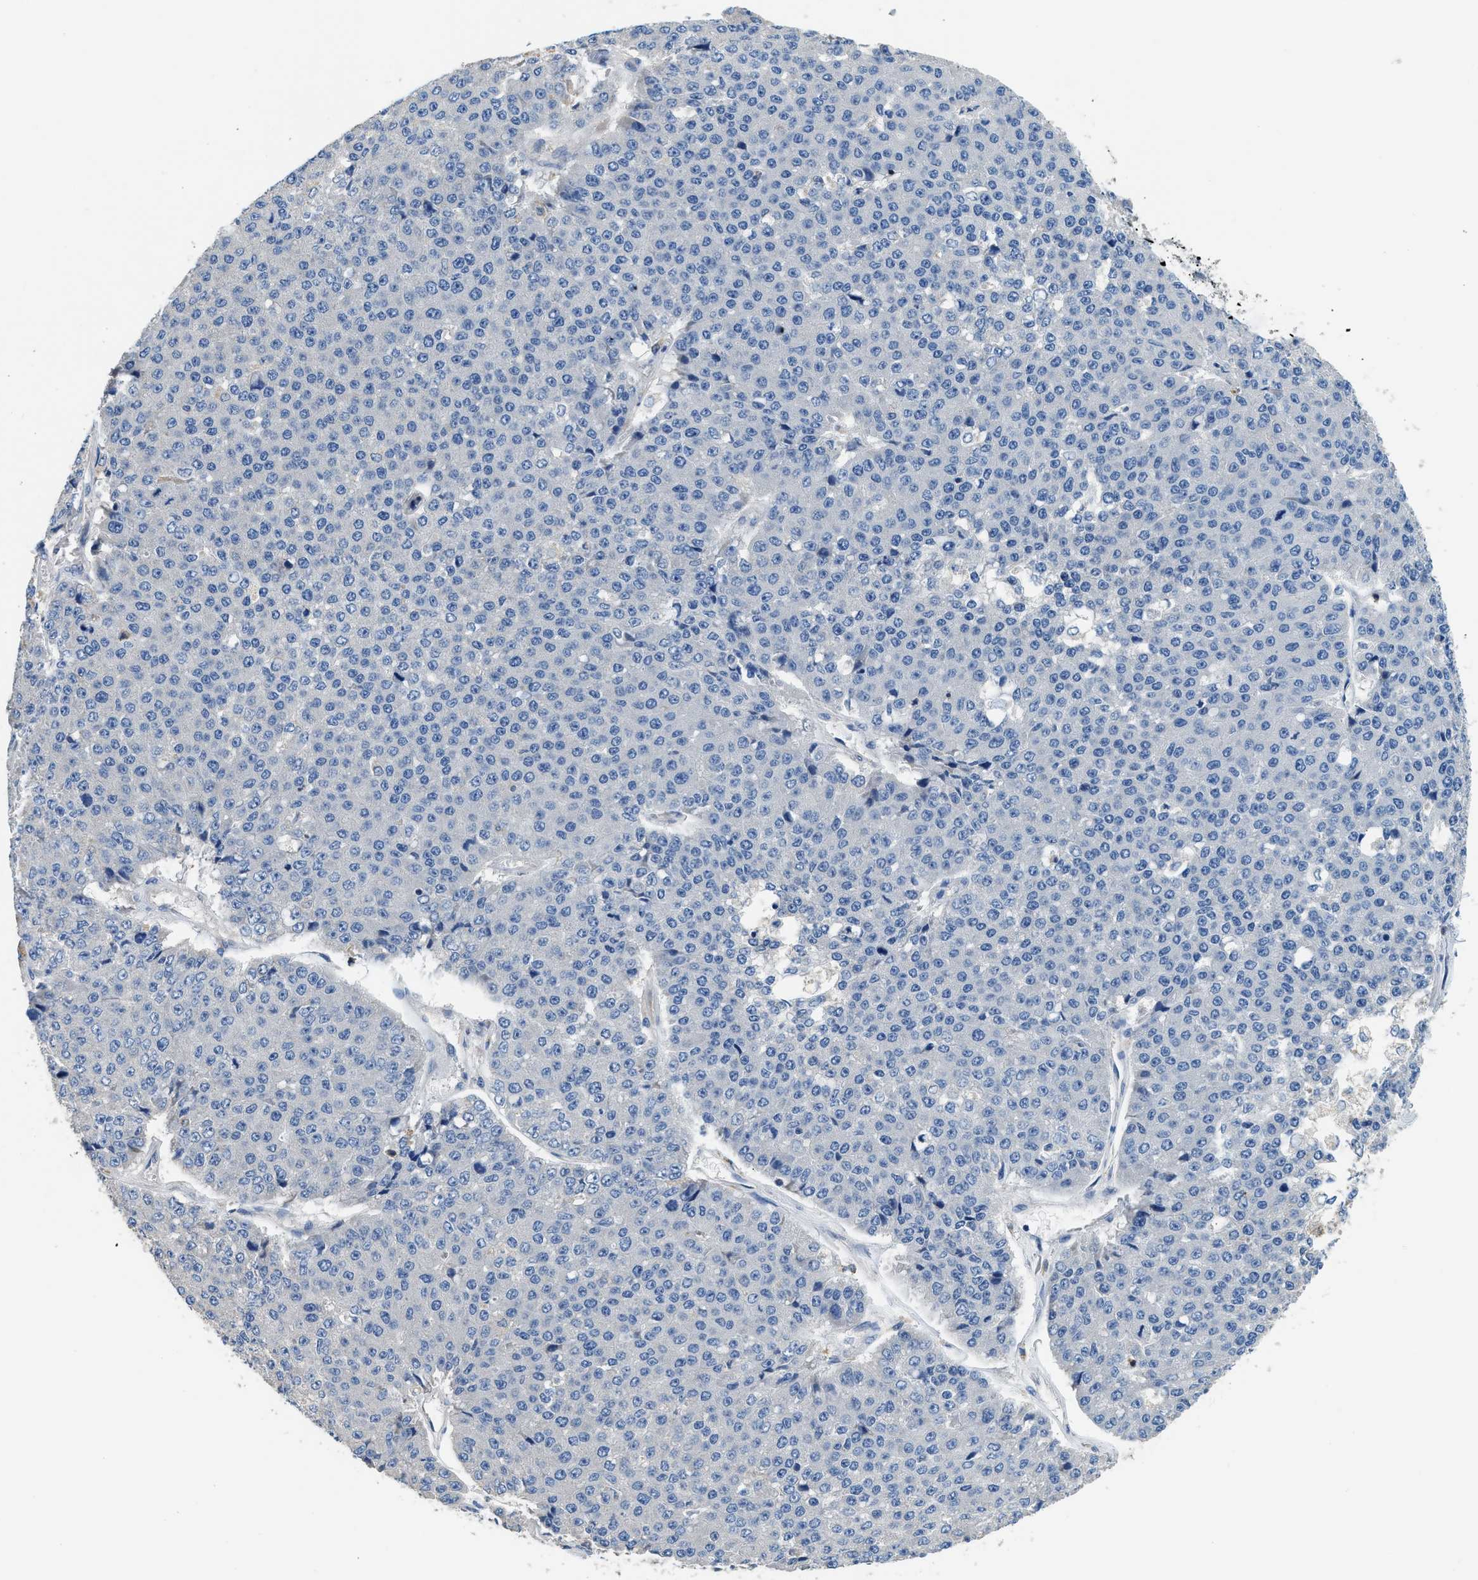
{"staining": {"intensity": "negative", "quantity": "none", "location": "none"}, "tissue": "pancreatic cancer", "cell_type": "Tumor cells", "image_type": "cancer", "snomed": [{"axis": "morphology", "description": "Adenocarcinoma, NOS"}, {"axis": "topography", "description": "Pancreas"}], "caption": "Pancreatic cancer (adenocarcinoma) was stained to show a protein in brown. There is no significant positivity in tumor cells.", "gene": "TOX", "patient": {"sex": "male", "age": 50}}